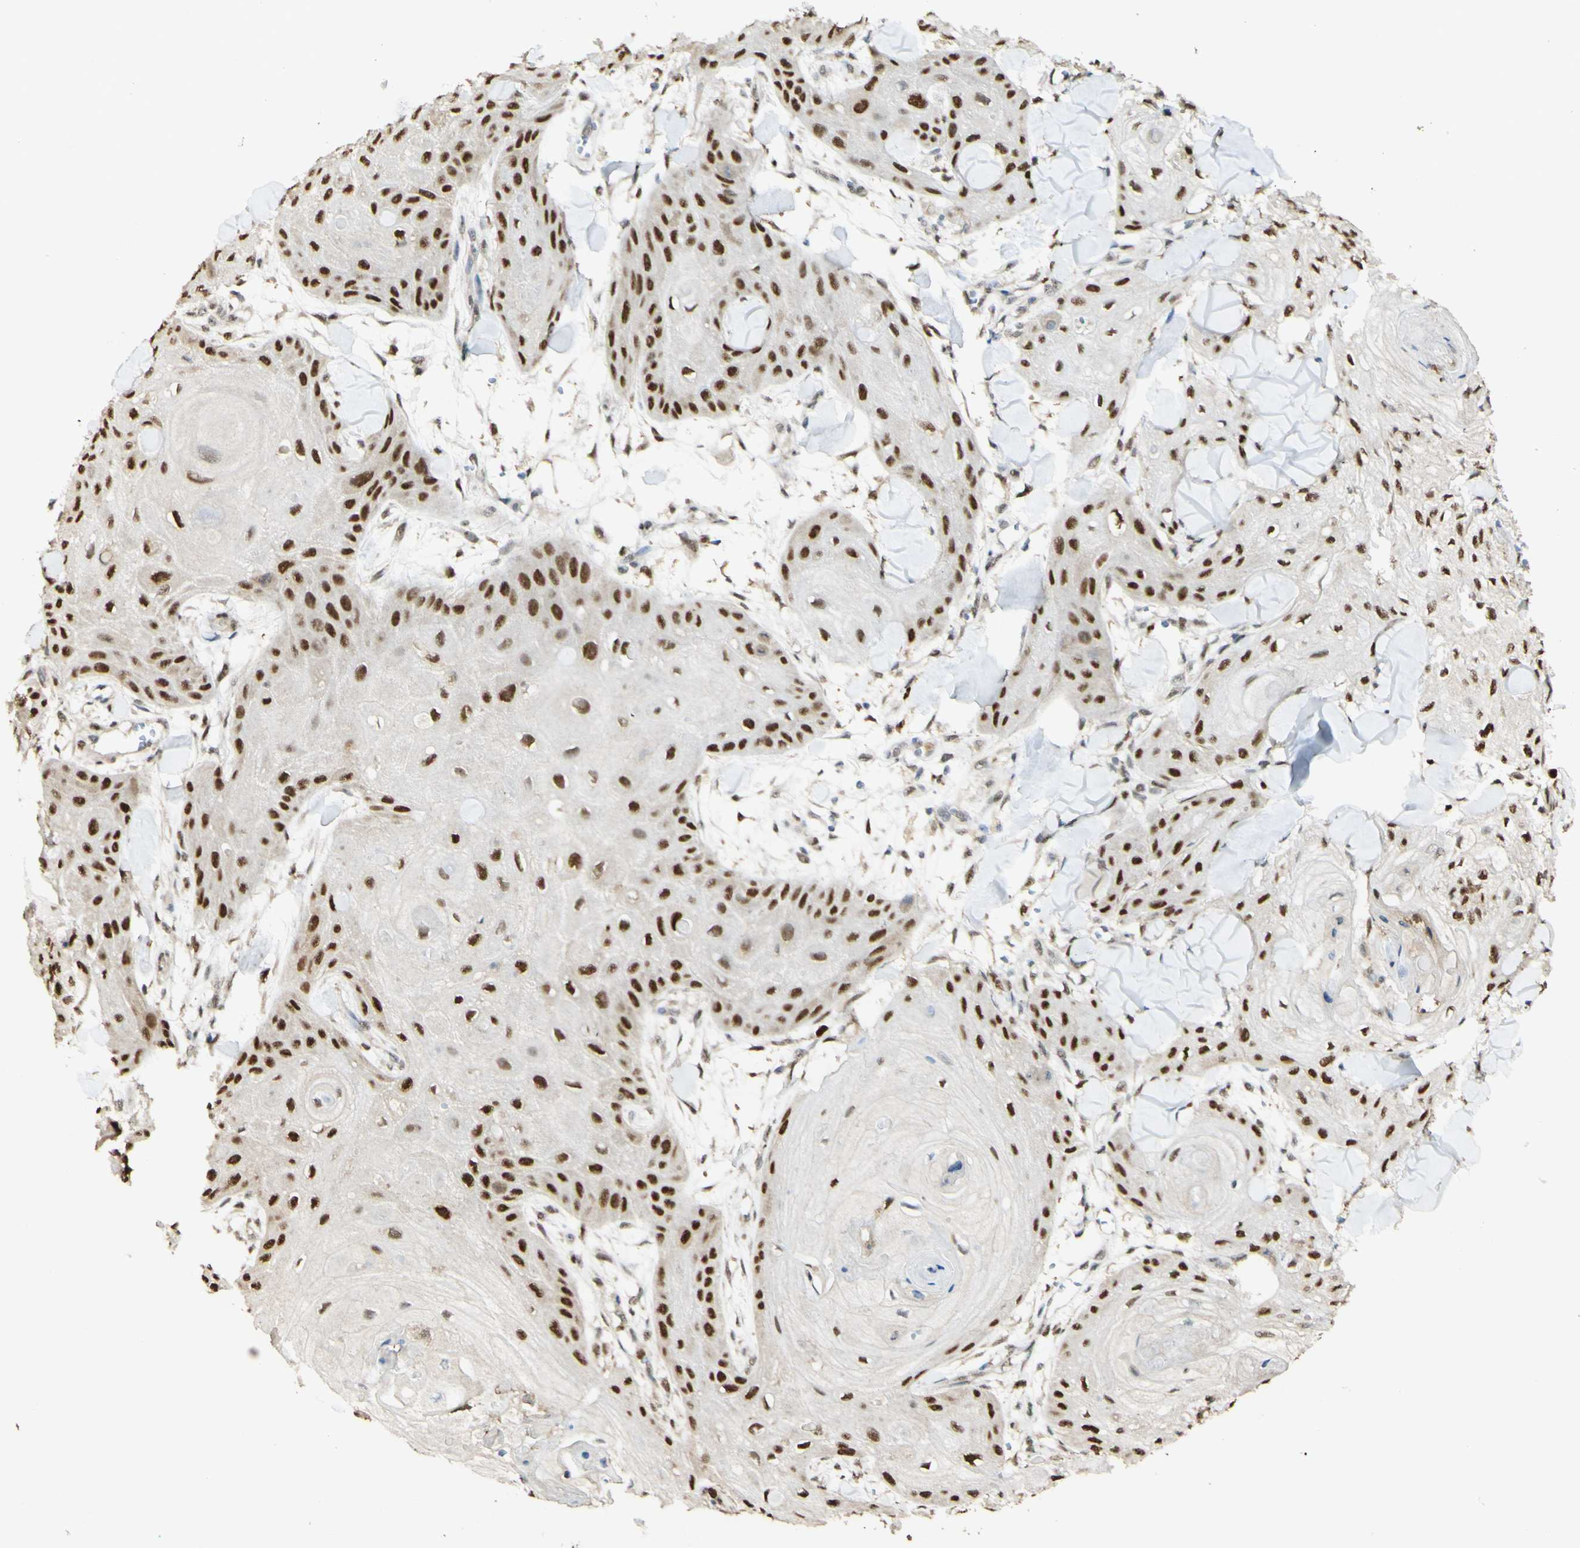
{"staining": {"intensity": "strong", "quantity": ">75%", "location": "nuclear"}, "tissue": "skin cancer", "cell_type": "Tumor cells", "image_type": "cancer", "snomed": [{"axis": "morphology", "description": "Squamous cell carcinoma, NOS"}, {"axis": "topography", "description": "Skin"}], "caption": "DAB (3,3'-diaminobenzidine) immunohistochemical staining of skin squamous cell carcinoma exhibits strong nuclear protein positivity in approximately >75% of tumor cells. (DAB (3,3'-diaminobenzidine) IHC, brown staining for protein, blue staining for nuclei).", "gene": "MAP3K4", "patient": {"sex": "male", "age": 74}}